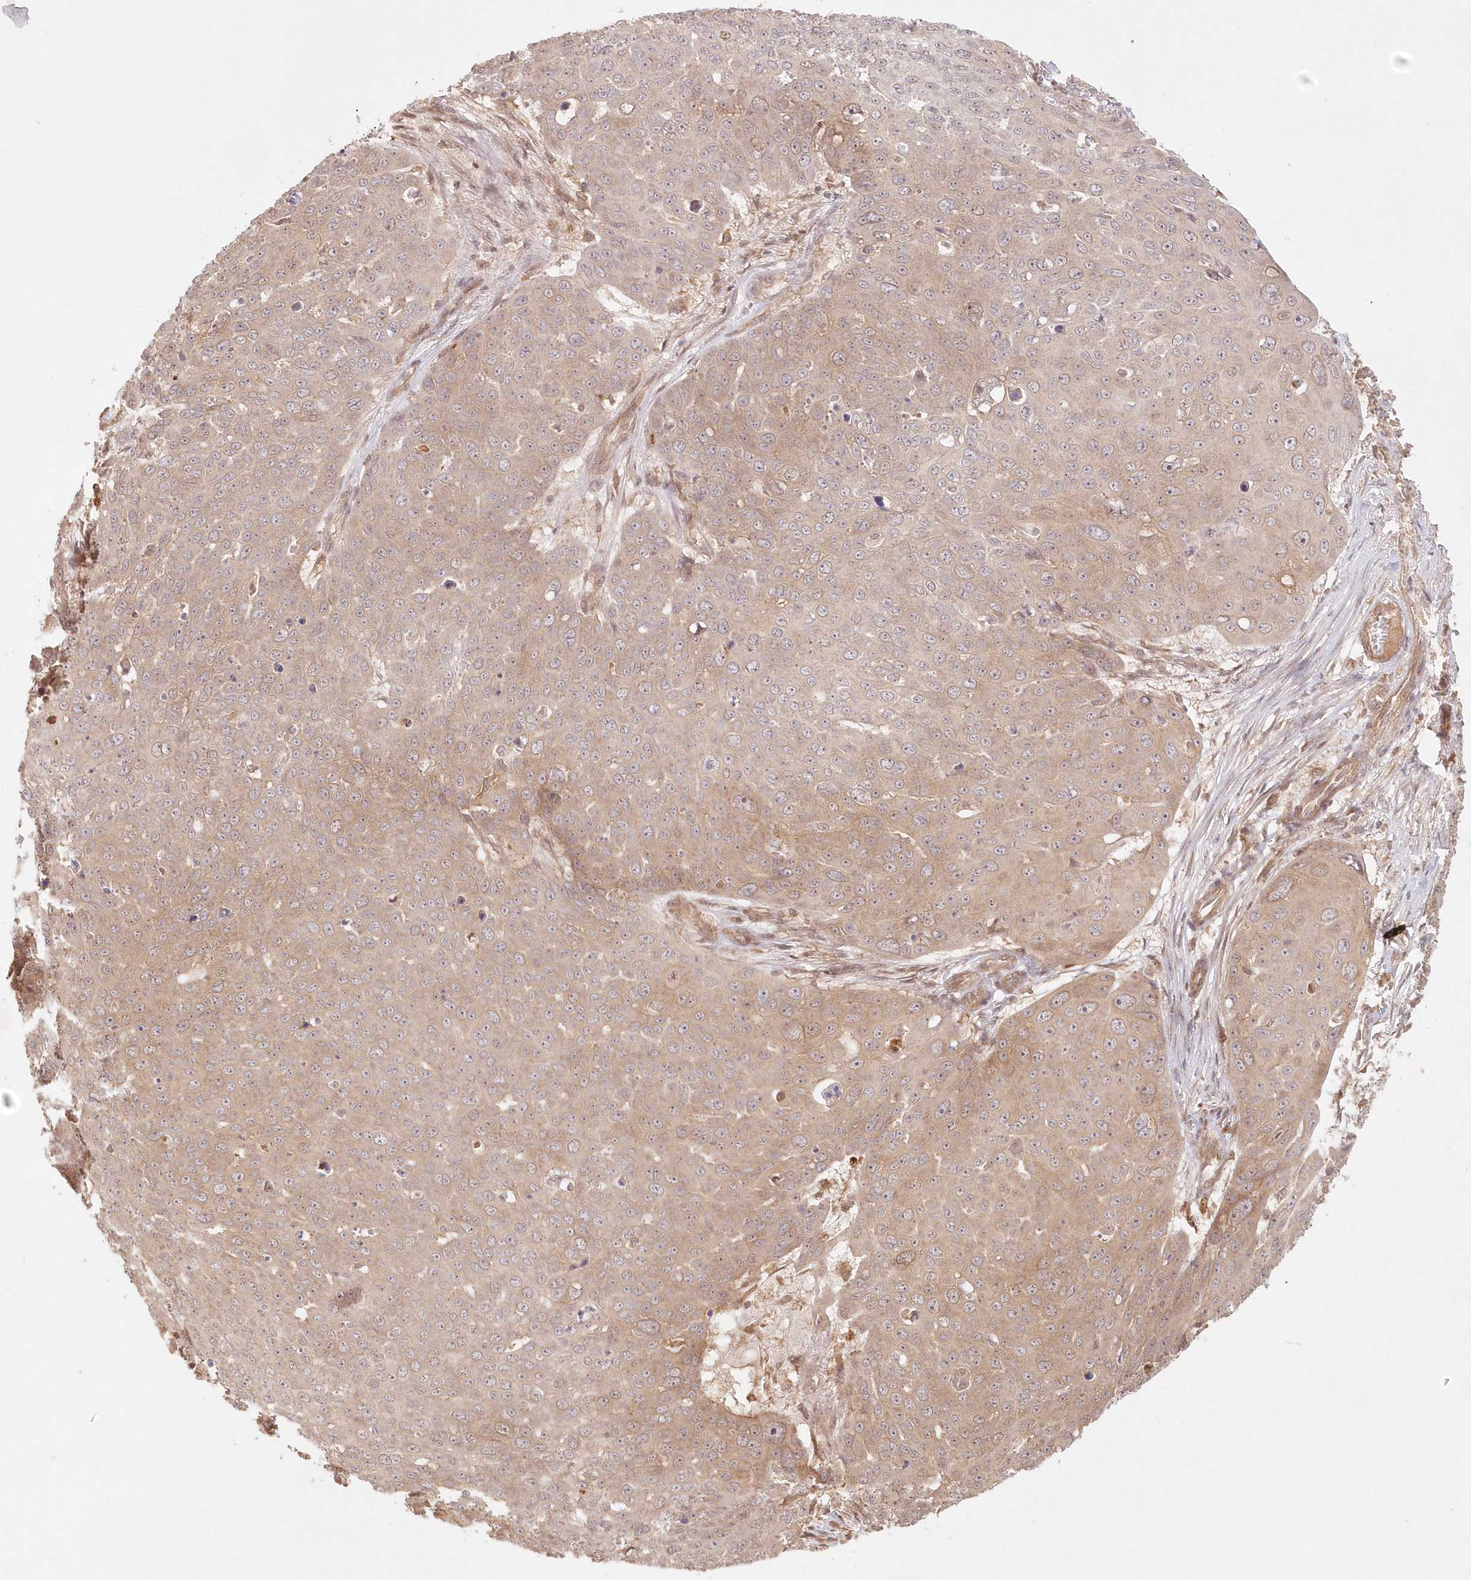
{"staining": {"intensity": "moderate", "quantity": ">75%", "location": "cytoplasmic/membranous"}, "tissue": "skin cancer", "cell_type": "Tumor cells", "image_type": "cancer", "snomed": [{"axis": "morphology", "description": "Squamous cell carcinoma, NOS"}, {"axis": "topography", "description": "Skin"}], "caption": "Immunohistochemistry micrograph of human skin cancer (squamous cell carcinoma) stained for a protein (brown), which shows medium levels of moderate cytoplasmic/membranous staining in approximately >75% of tumor cells.", "gene": "KIAA0232", "patient": {"sex": "male", "age": 71}}